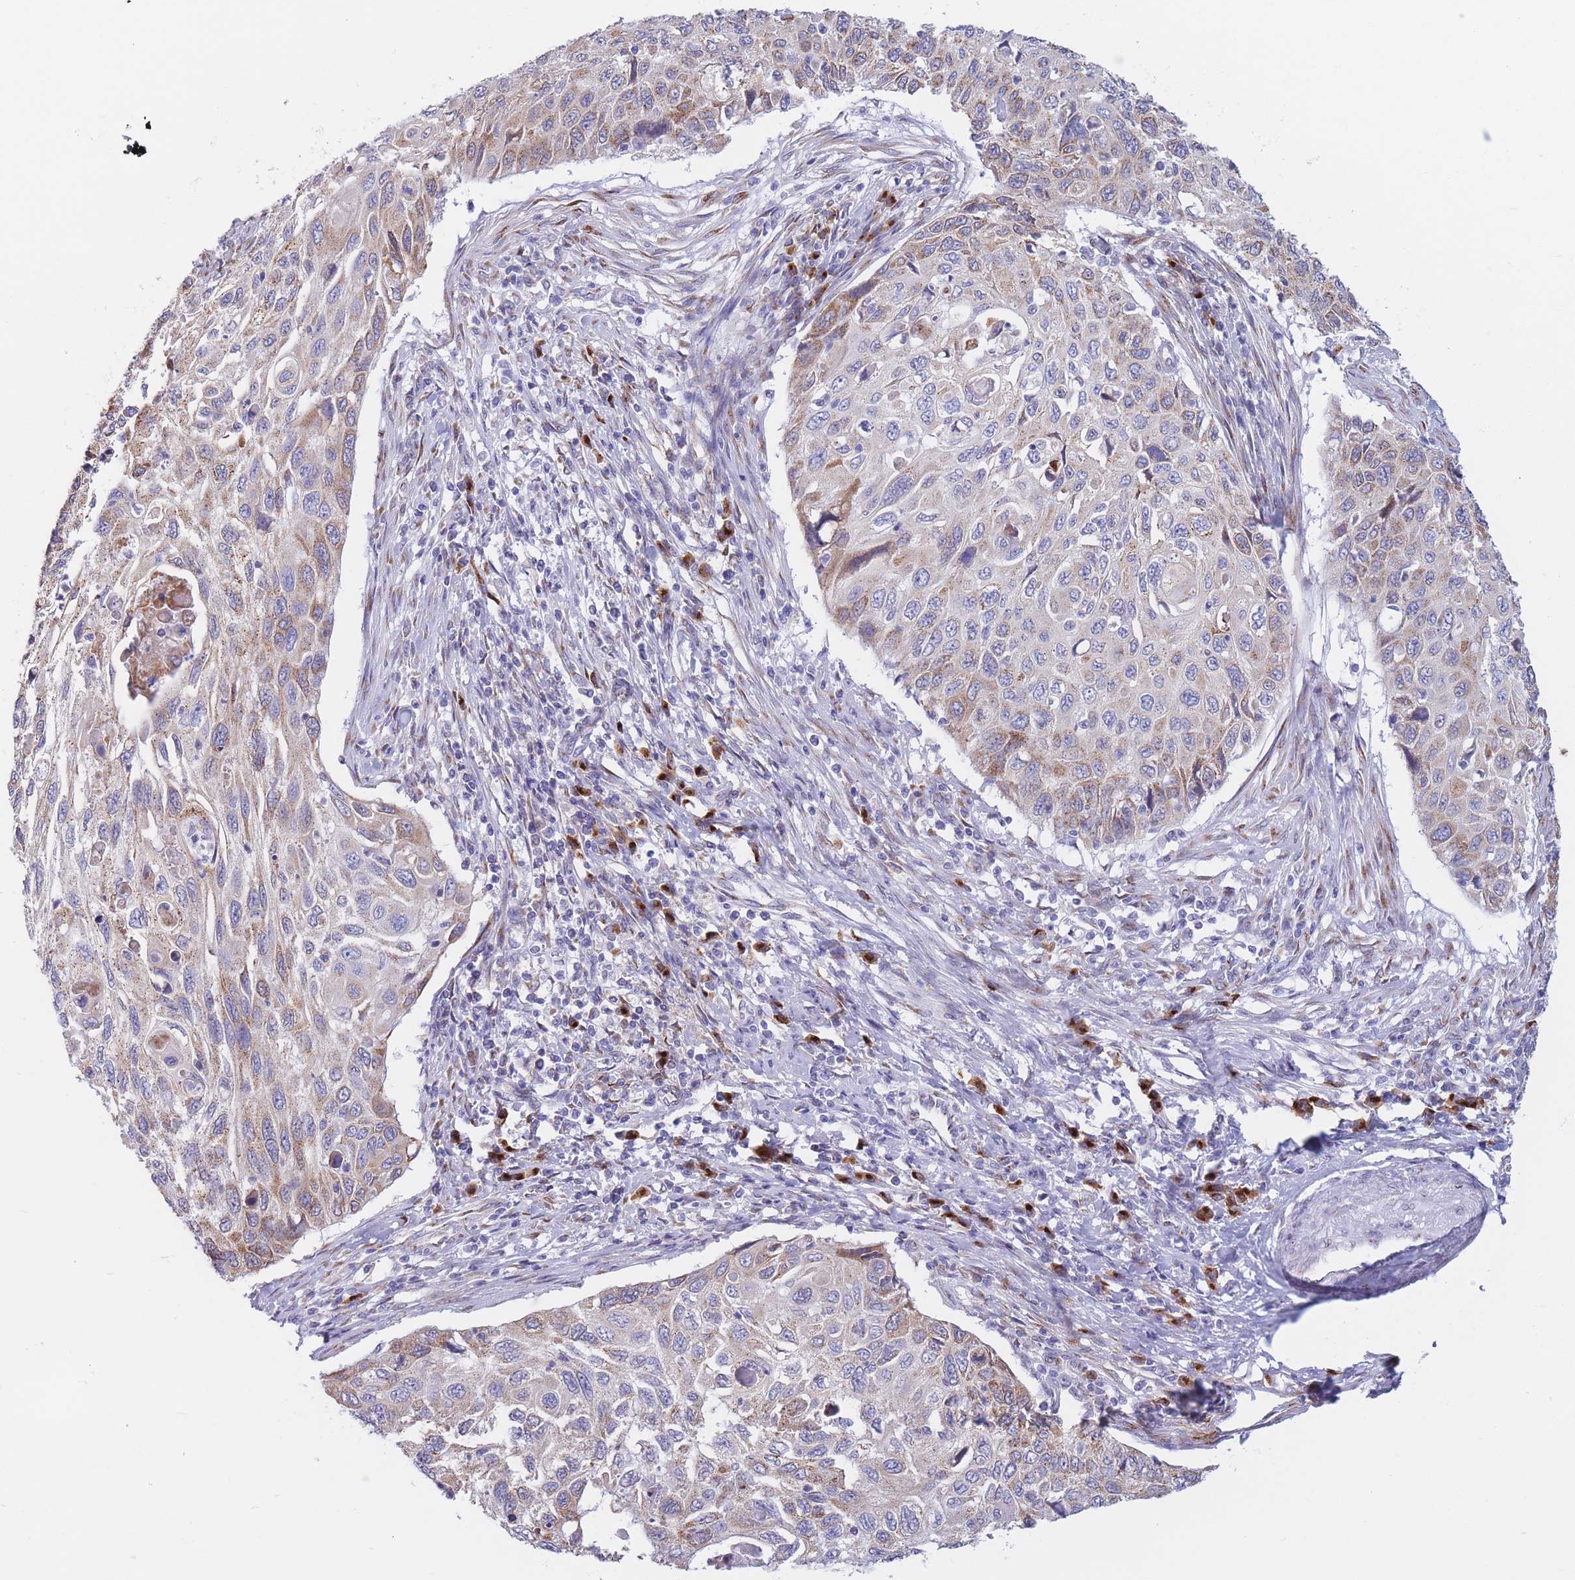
{"staining": {"intensity": "moderate", "quantity": "25%-75%", "location": "cytoplasmic/membranous"}, "tissue": "cervical cancer", "cell_type": "Tumor cells", "image_type": "cancer", "snomed": [{"axis": "morphology", "description": "Squamous cell carcinoma, NOS"}, {"axis": "topography", "description": "Cervix"}], "caption": "The micrograph exhibits immunohistochemical staining of cervical squamous cell carcinoma. There is moderate cytoplasmic/membranous positivity is identified in approximately 25%-75% of tumor cells.", "gene": "MRPL30", "patient": {"sex": "female", "age": 70}}